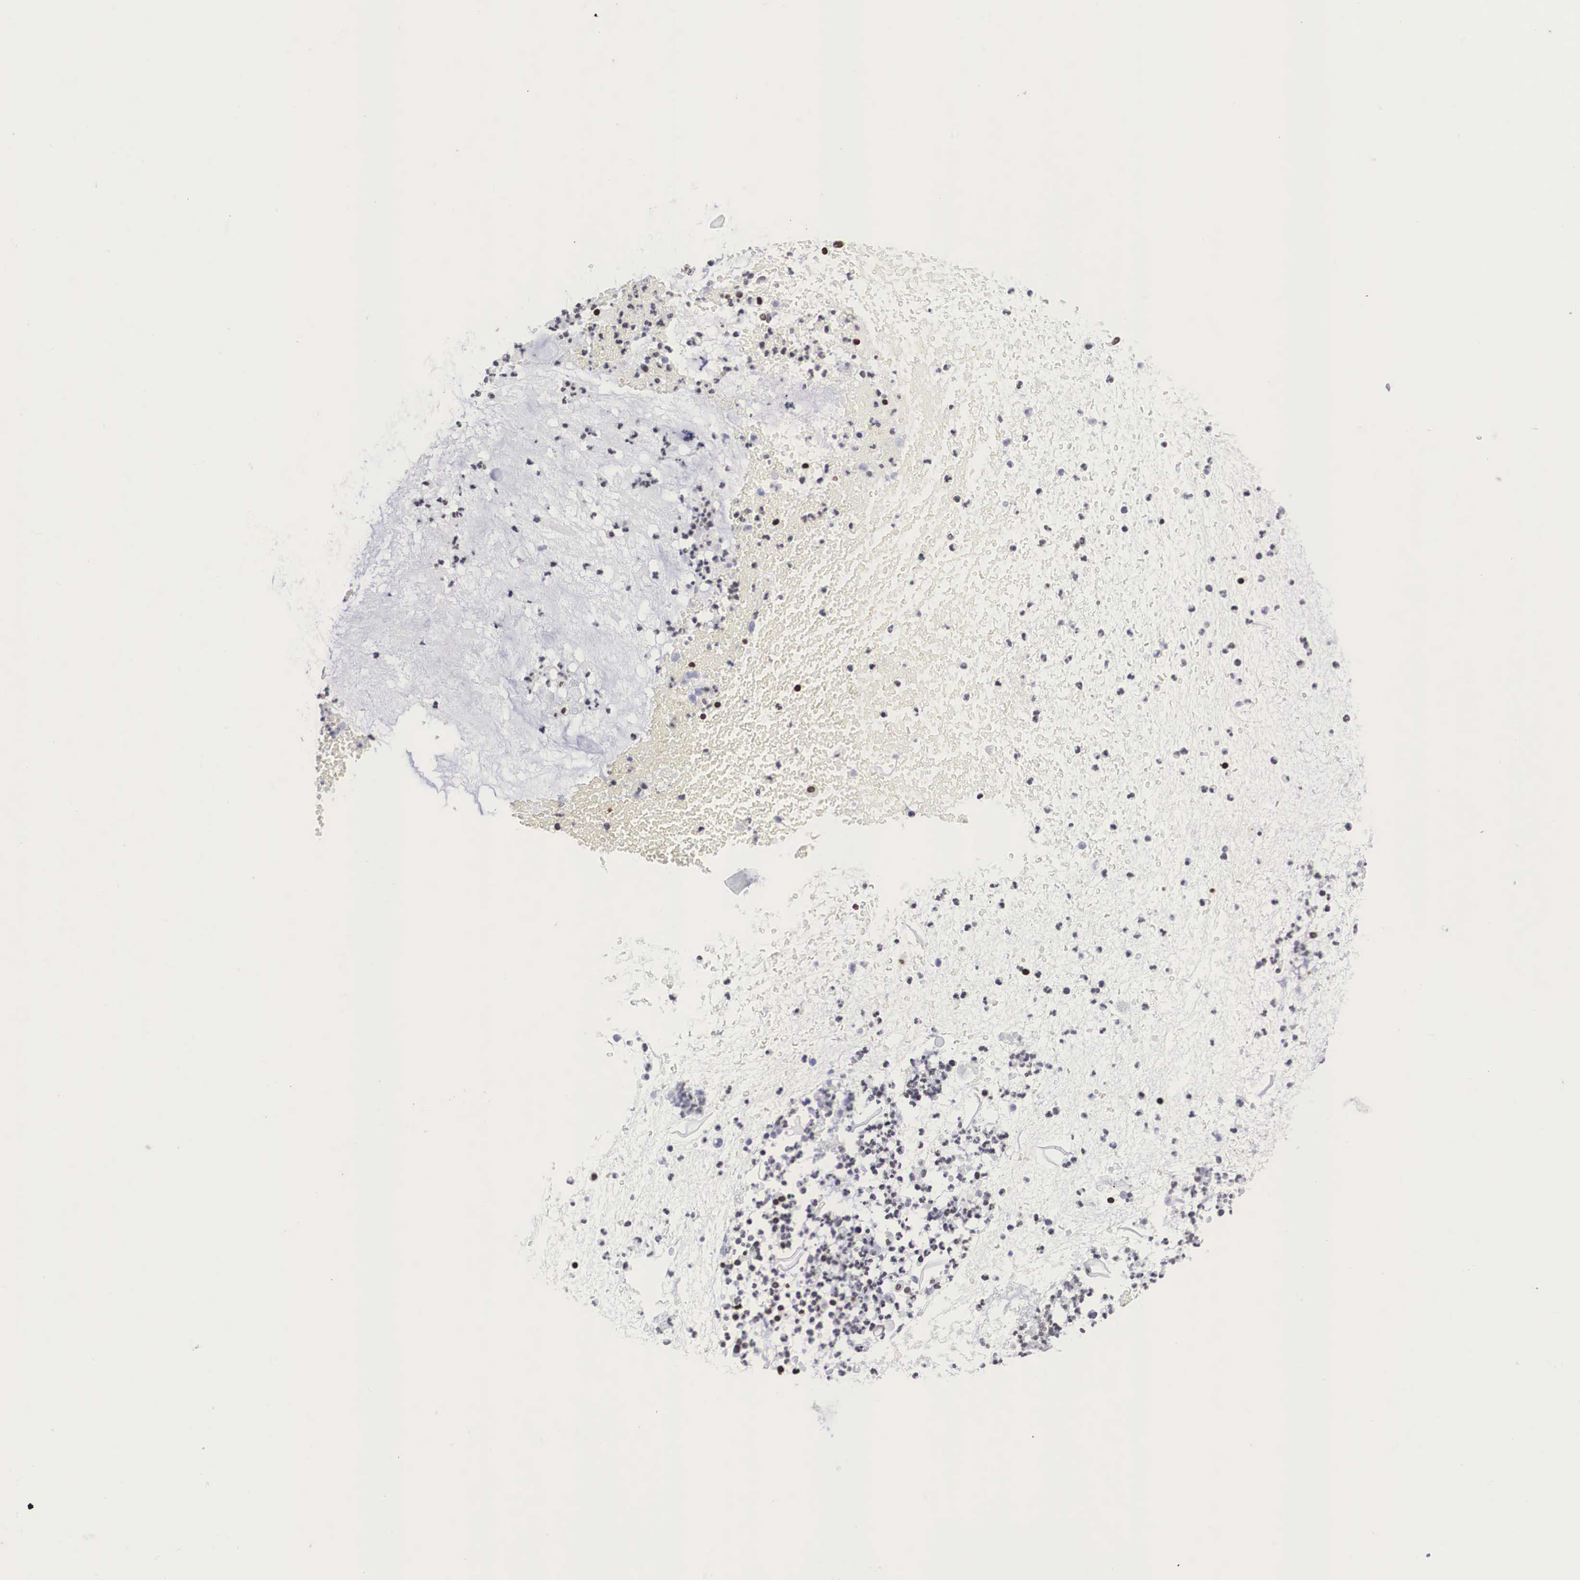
{"staining": {"intensity": "moderate", "quantity": "25%-75%", "location": "nuclear"}, "tissue": "cervical cancer", "cell_type": "Tumor cells", "image_type": "cancer", "snomed": [{"axis": "morphology", "description": "Adenocarcinoma, NOS"}, {"axis": "topography", "description": "Cervix"}], "caption": "Immunohistochemistry (IHC) histopathology image of human adenocarcinoma (cervical) stained for a protein (brown), which reveals medium levels of moderate nuclear expression in approximately 25%-75% of tumor cells.", "gene": "MECP2", "patient": {"sex": "female", "age": 41}}